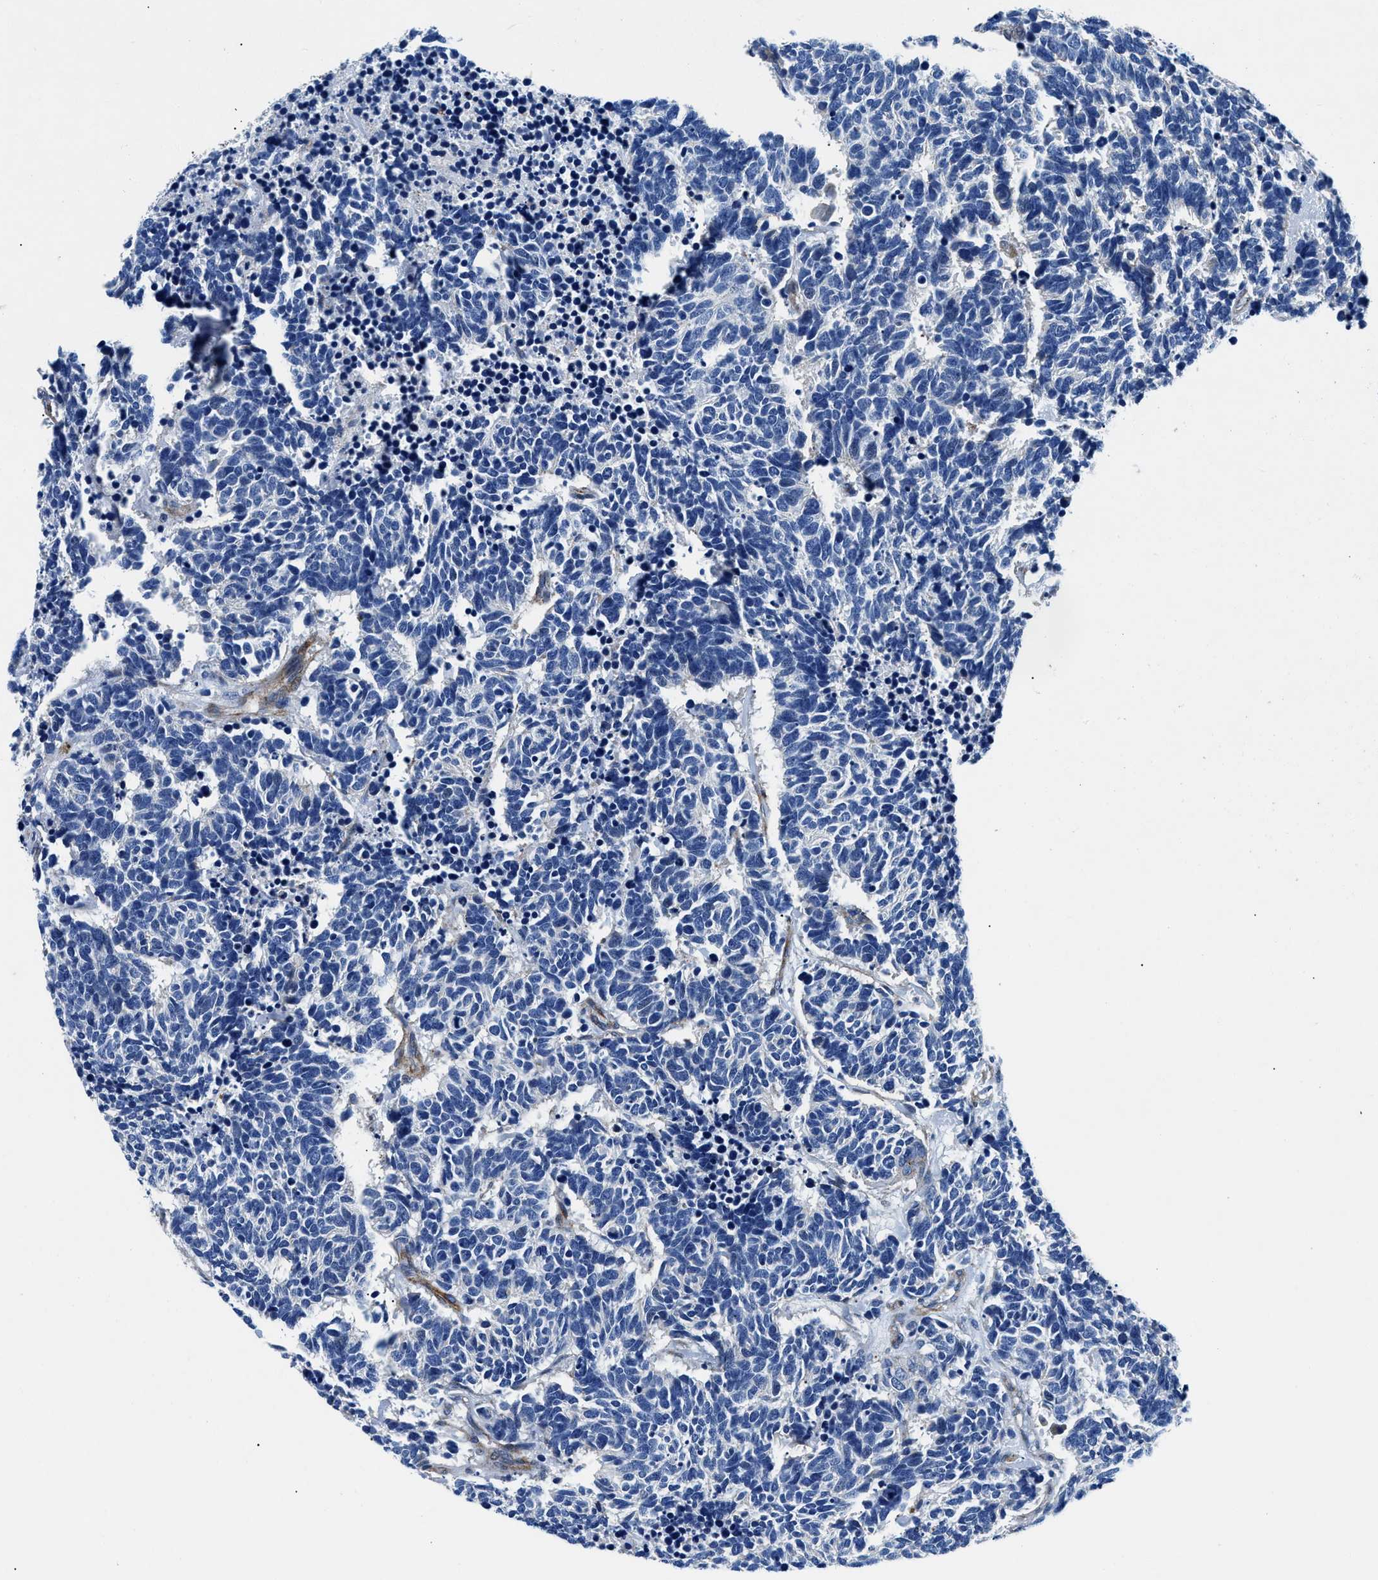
{"staining": {"intensity": "negative", "quantity": "none", "location": "none"}, "tissue": "carcinoid", "cell_type": "Tumor cells", "image_type": "cancer", "snomed": [{"axis": "morphology", "description": "Carcinoma, NOS"}, {"axis": "morphology", "description": "Carcinoid, malignant, NOS"}, {"axis": "topography", "description": "Urinary bladder"}], "caption": "This is an immunohistochemistry (IHC) histopathology image of carcinoid. There is no expression in tumor cells.", "gene": "DAG1", "patient": {"sex": "male", "age": 57}}